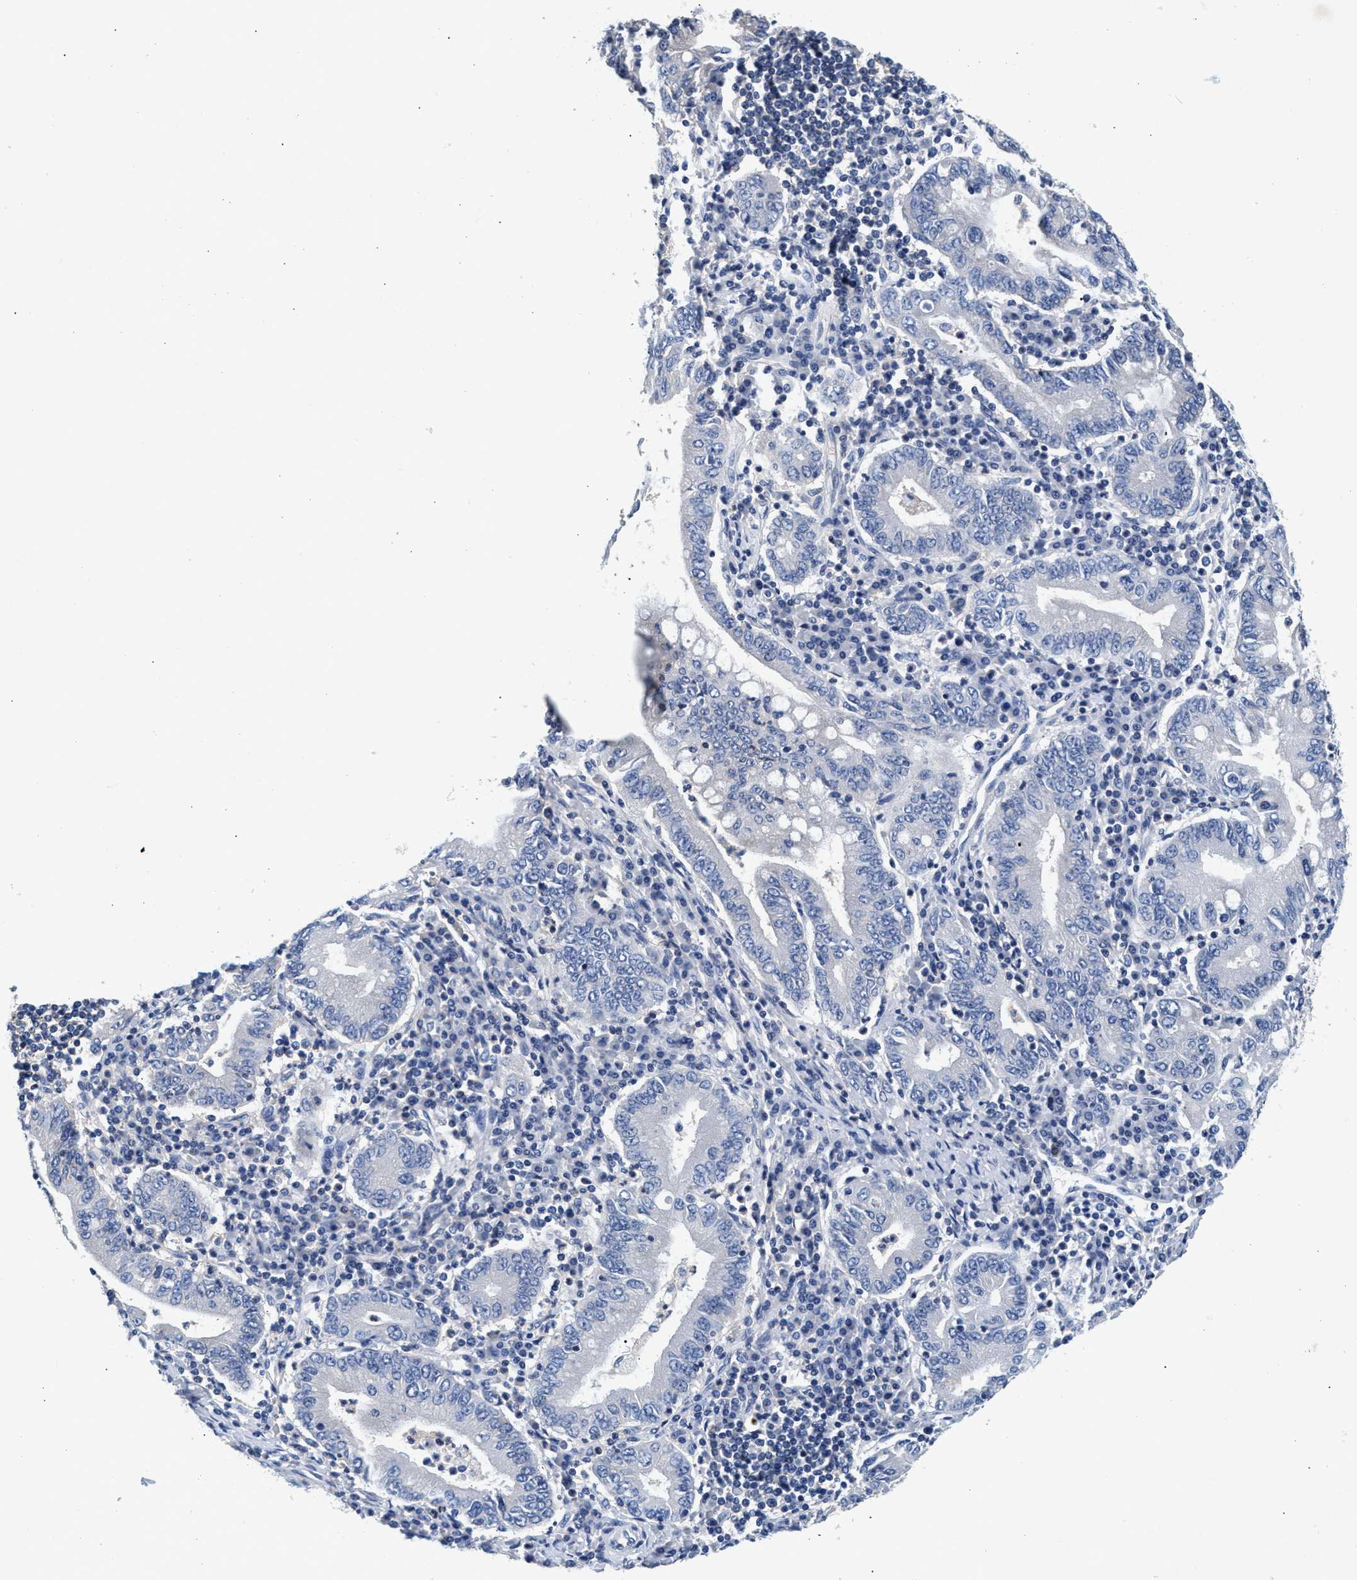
{"staining": {"intensity": "negative", "quantity": "none", "location": "none"}, "tissue": "stomach cancer", "cell_type": "Tumor cells", "image_type": "cancer", "snomed": [{"axis": "morphology", "description": "Normal tissue, NOS"}, {"axis": "morphology", "description": "Adenocarcinoma, NOS"}, {"axis": "topography", "description": "Esophagus"}, {"axis": "topography", "description": "Stomach, upper"}, {"axis": "topography", "description": "Peripheral nerve tissue"}], "caption": "This is an immunohistochemistry photomicrograph of adenocarcinoma (stomach). There is no staining in tumor cells.", "gene": "GNAI3", "patient": {"sex": "male", "age": 62}}